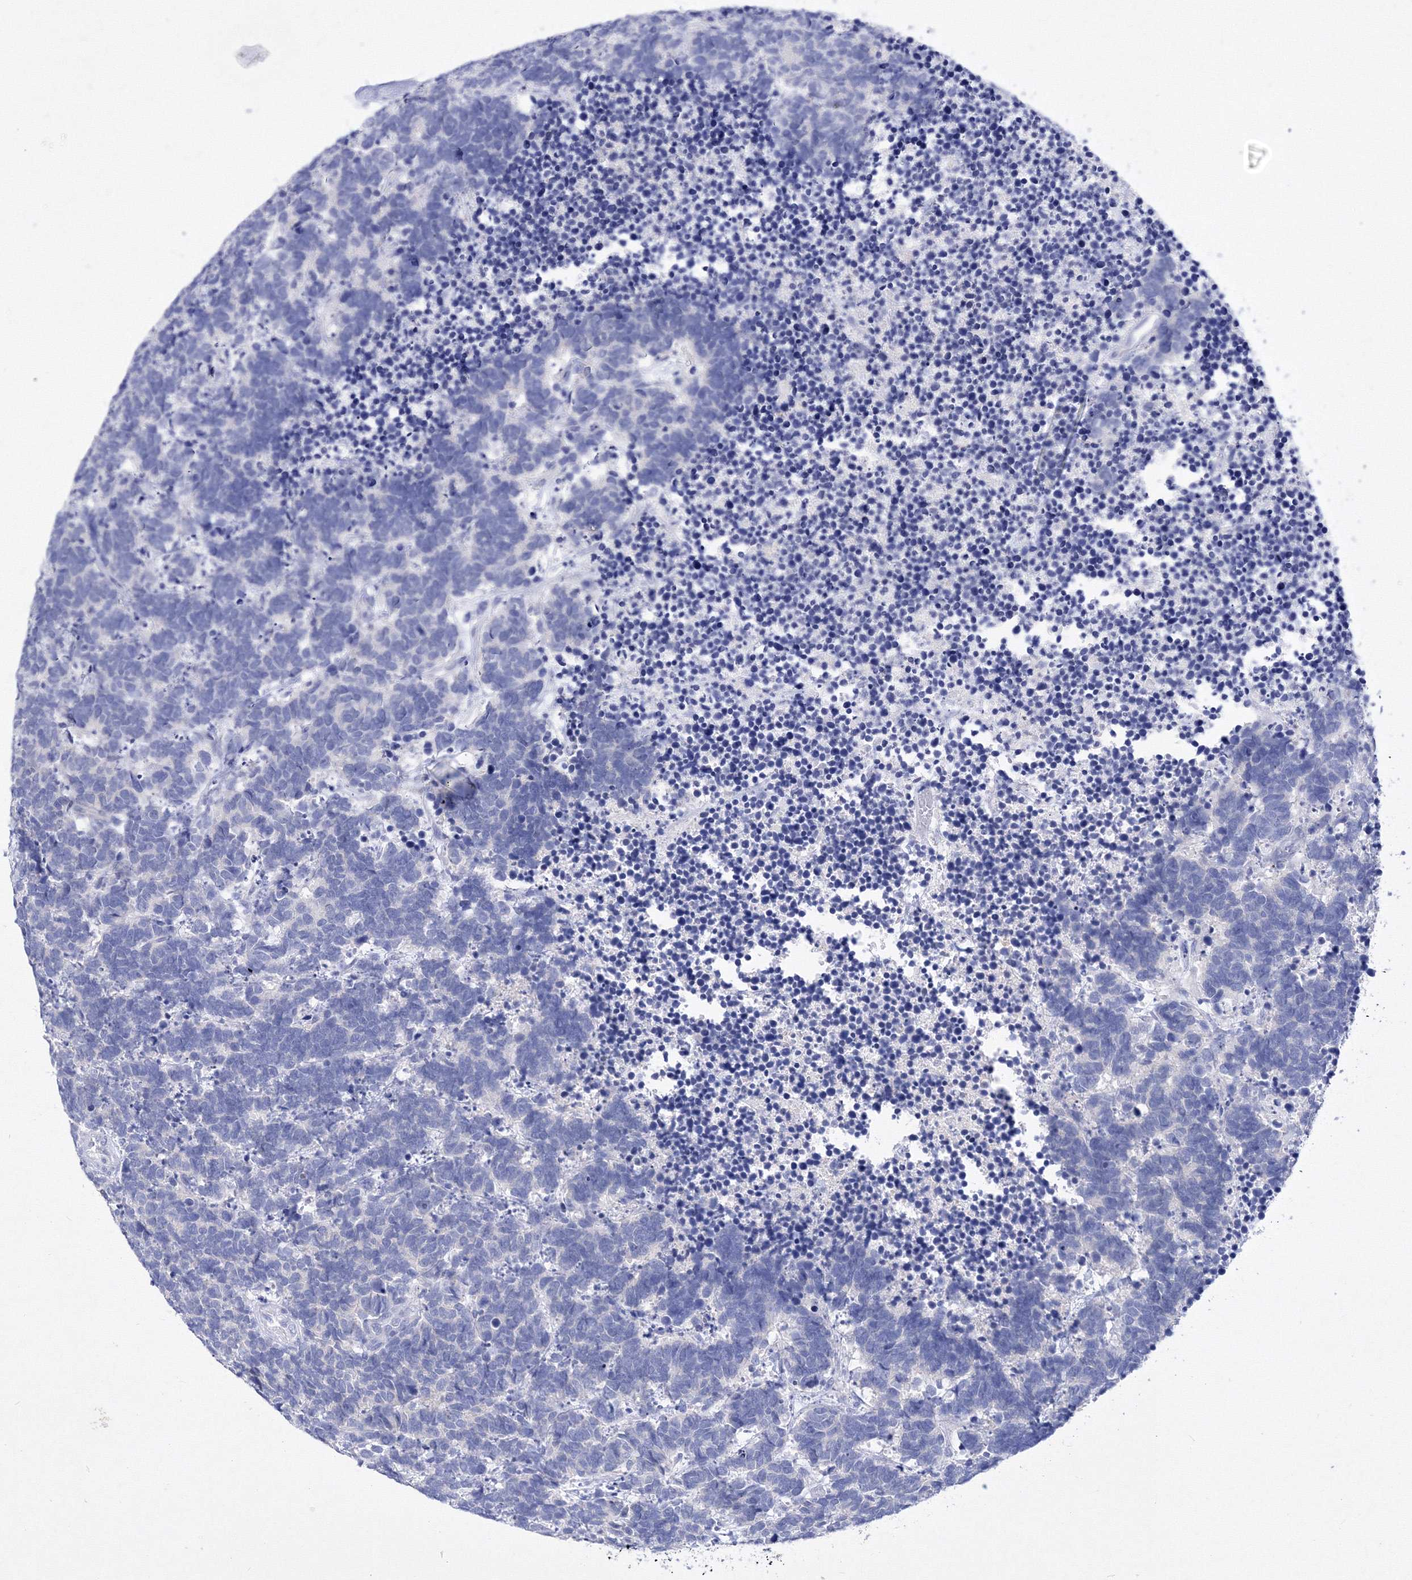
{"staining": {"intensity": "negative", "quantity": "none", "location": "none"}, "tissue": "carcinoid", "cell_type": "Tumor cells", "image_type": "cancer", "snomed": [{"axis": "morphology", "description": "Carcinoma, NOS"}, {"axis": "morphology", "description": "Carcinoid, malignant, NOS"}, {"axis": "topography", "description": "Urinary bladder"}], "caption": "The micrograph demonstrates no significant staining in tumor cells of carcinoid.", "gene": "GPN1", "patient": {"sex": "male", "age": 57}}